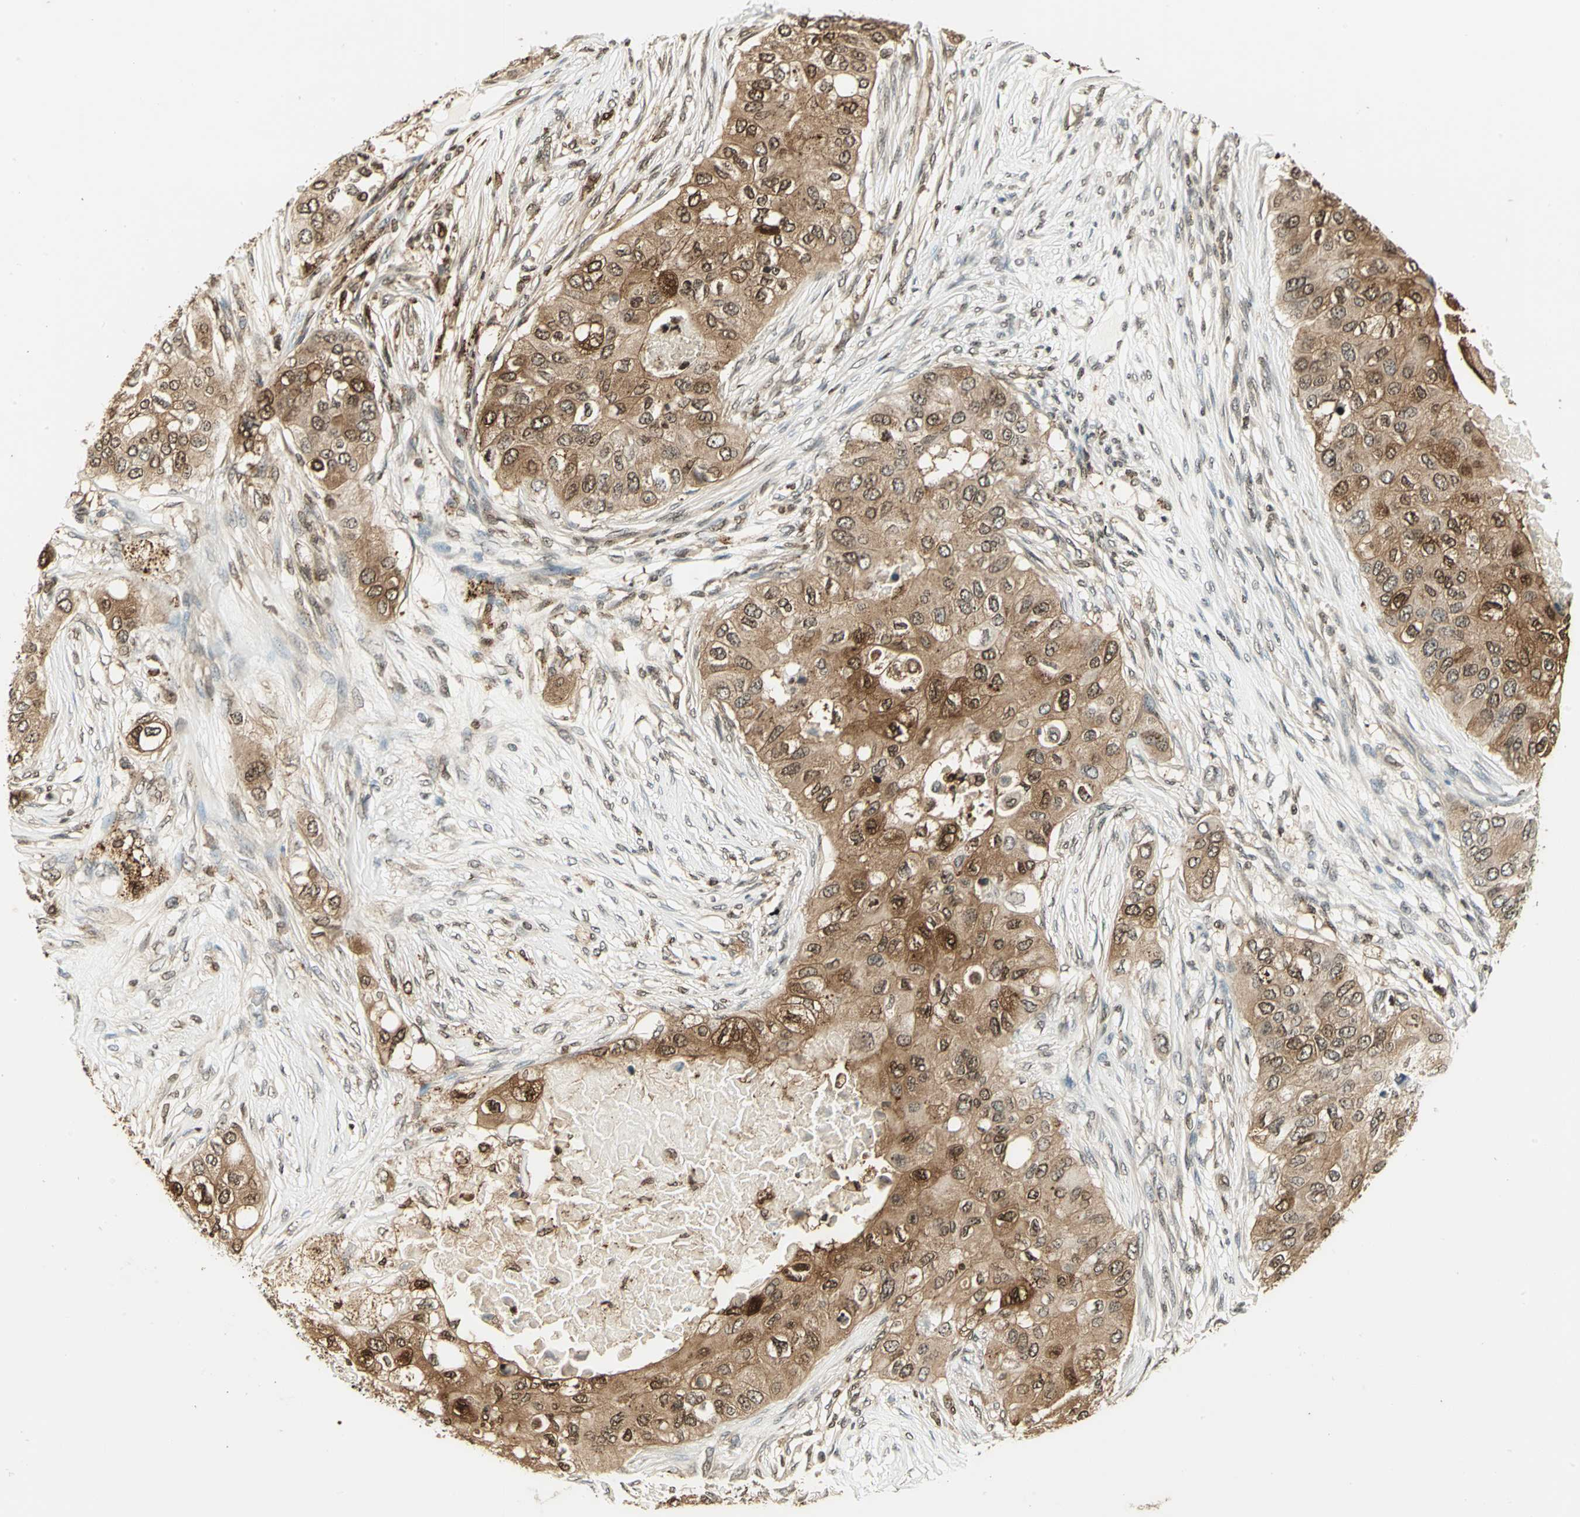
{"staining": {"intensity": "strong", "quantity": ">75%", "location": "cytoplasmic/membranous"}, "tissue": "breast cancer", "cell_type": "Tumor cells", "image_type": "cancer", "snomed": [{"axis": "morphology", "description": "Normal tissue, NOS"}, {"axis": "morphology", "description": "Duct carcinoma"}, {"axis": "topography", "description": "Breast"}], "caption": "IHC histopathology image of human breast invasive ductal carcinoma stained for a protein (brown), which exhibits high levels of strong cytoplasmic/membranous expression in approximately >75% of tumor cells.", "gene": "LGALS3", "patient": {"sex": "female", "age": 49}}